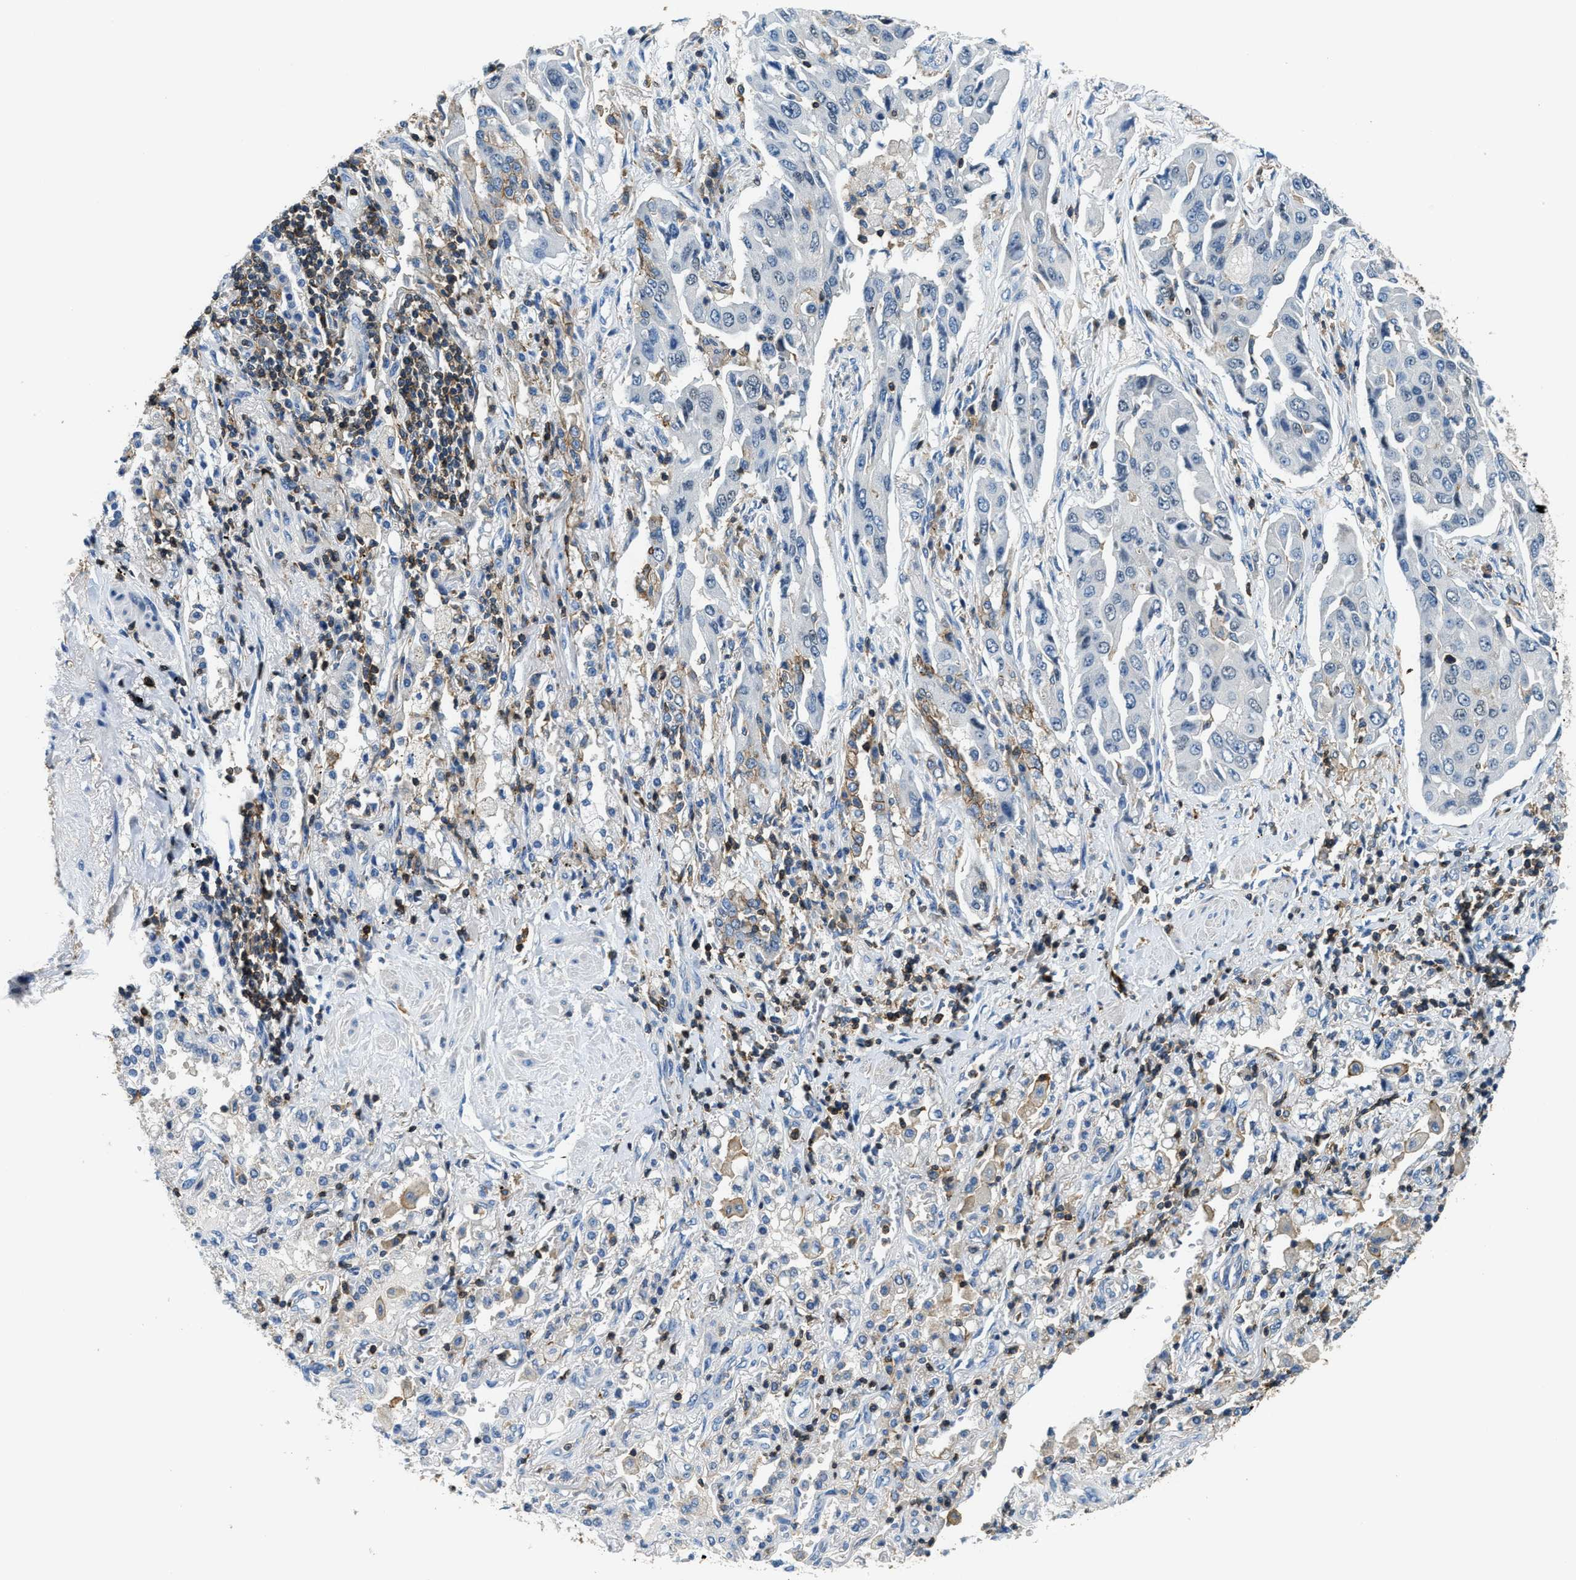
{"staining": {"intensity": "negative", "quantity": "none", "location": "none"}, "tissue": "lung cancer", "cell_type": "Tumor cells", "image_type": "cancer", "snomed": [{"axis": "morphology", "description": "Adenocarcinoma, NOS"}, {"axis": "topography", "description": "Lung"}], "caption": "A high-resolution image shows immunohistochemistry (IHC) staining of lung cancer (adenocarcinoma), which shows no significant expression in tumor cells.", "gene": "MYO1G", "patient": {"sex": "female", "age": 65}}